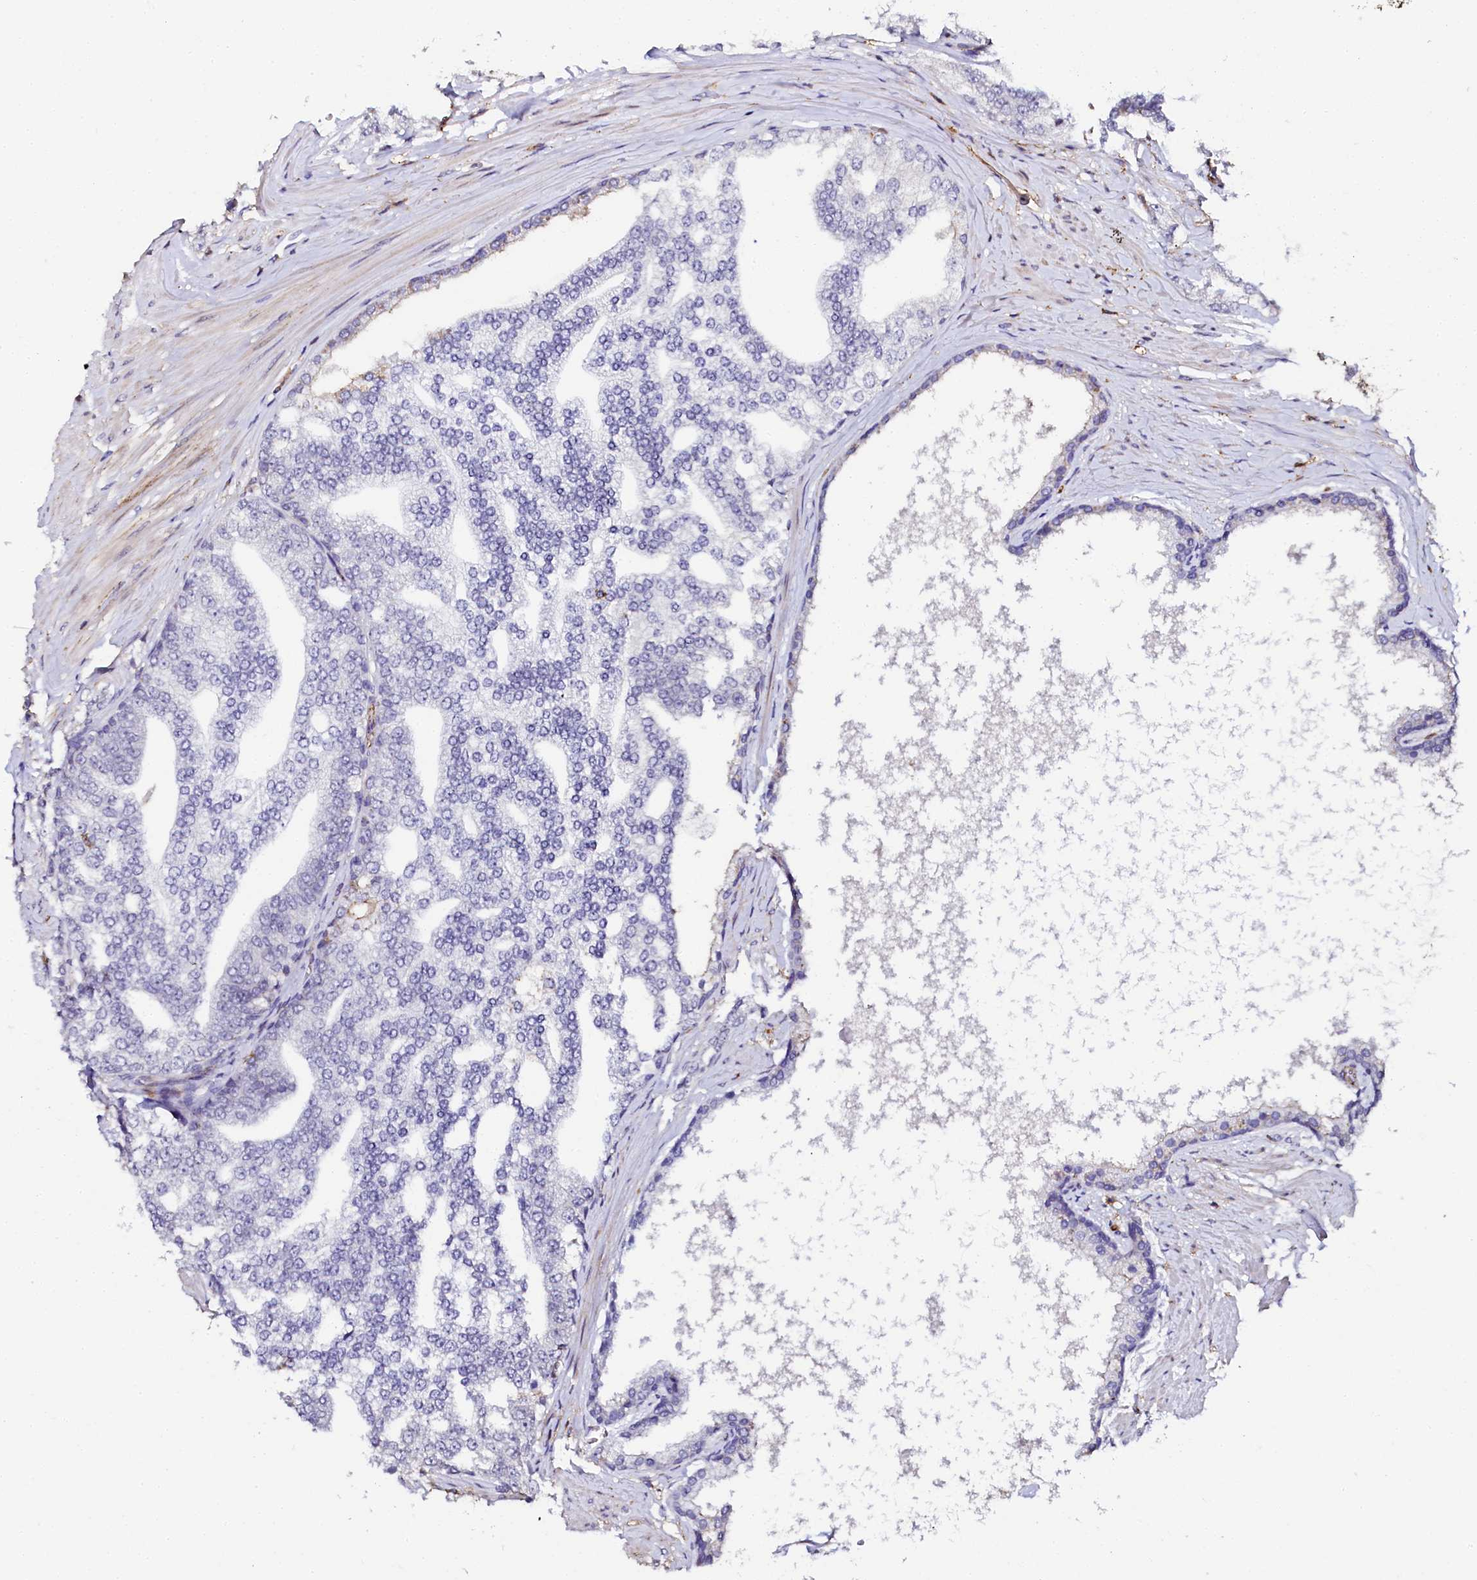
{"staining": {"intensity": "negative", "quantity": "none", "location": "none"}, "tissue": "prostate cancer", "cell_type": "Tumor cells", "image_type": "cancer", "snomed": [{"axis": "morphology", "description": "Adenocarcinoma, High grade"}, {"axis": "topography", "description": "Prostate"}], "caption": "Protein analysis of high-grade adenocarcinoma (prostate) reveals no significant positivity in tumor cells.", "gene": "AAAS", "patient": {"sex": "male", "age": 64}}